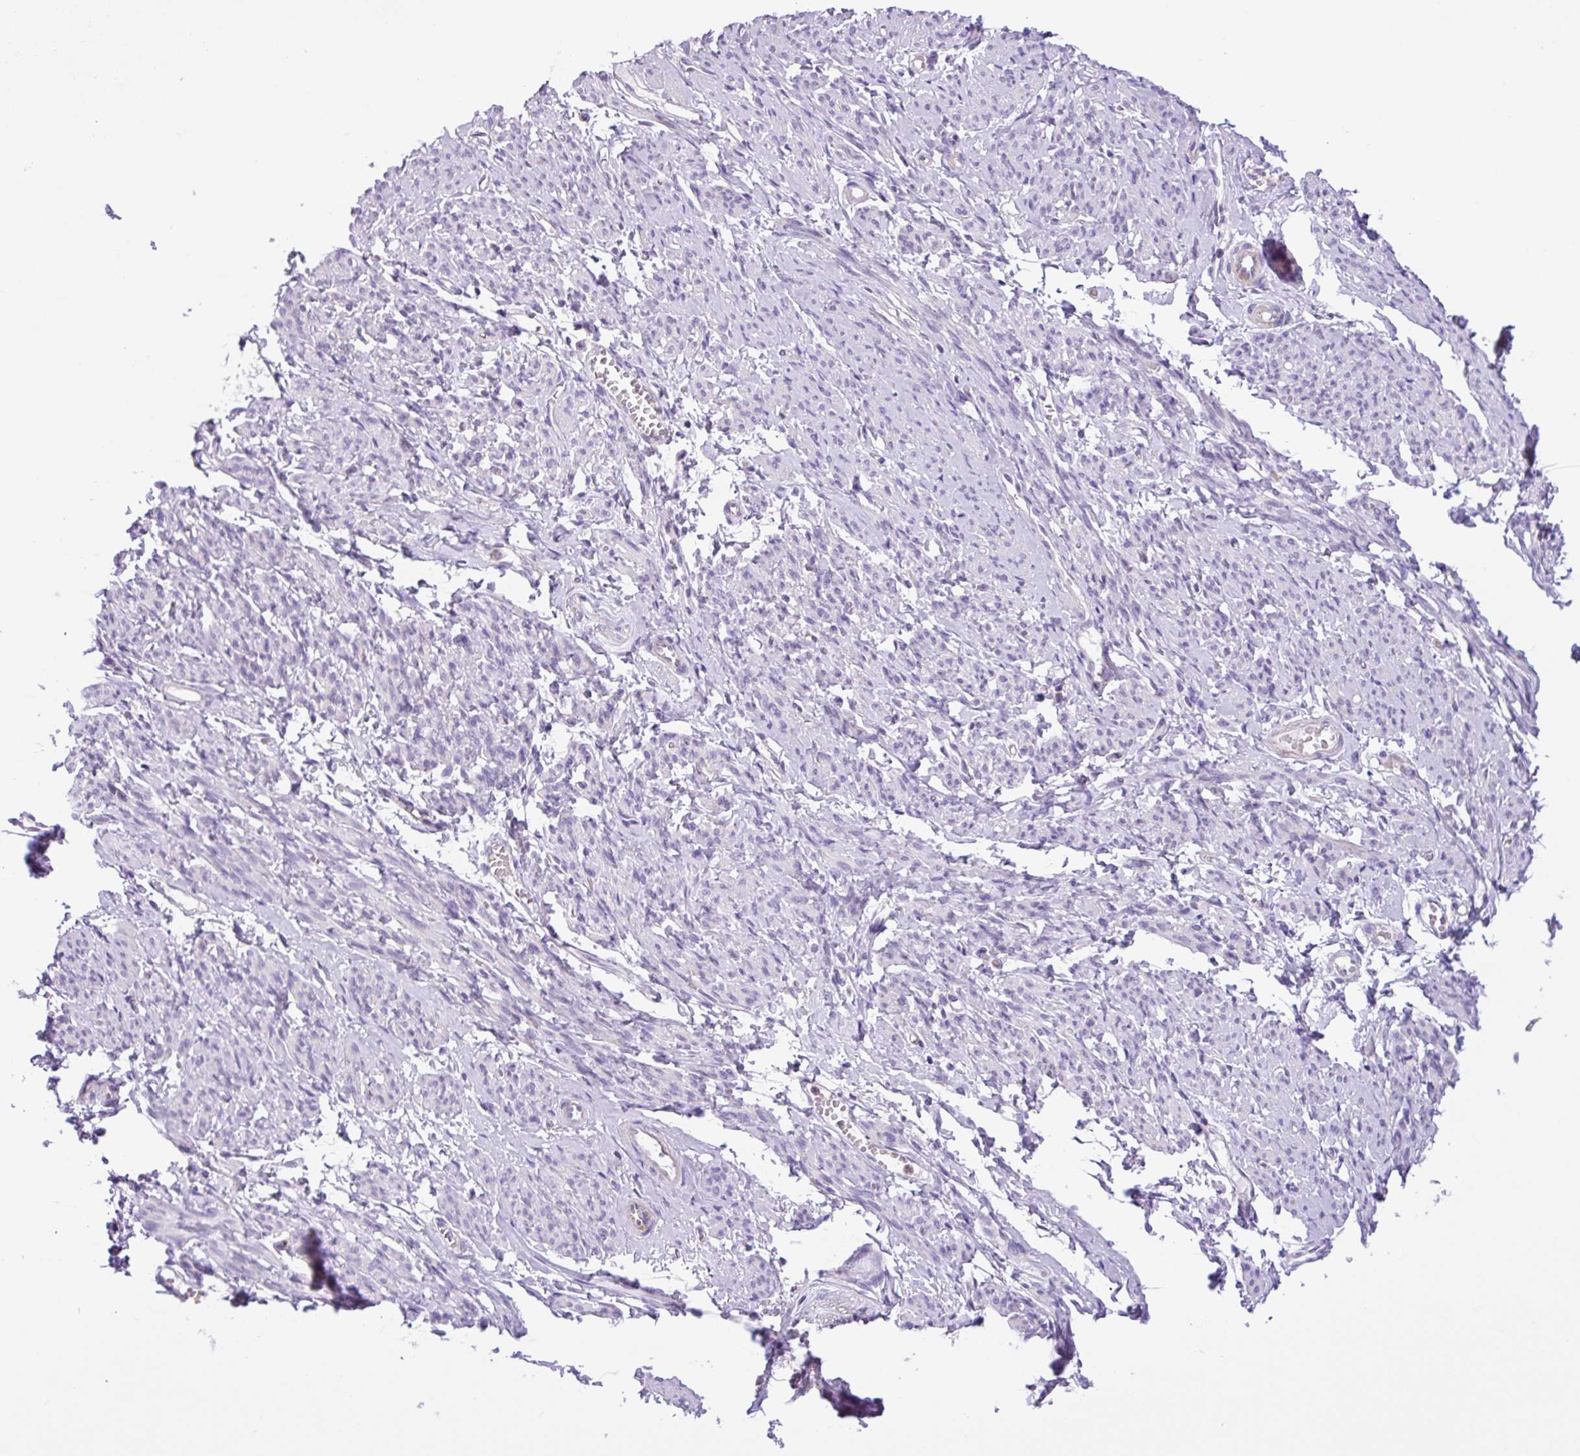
{"staining": {"intensity": "negative", "quantity": "none", "location": "none"}, "tissue": "smooth muscle", "cell_type": "Smooth muscle cells", "image_type": "normal", "snomed": [{"axis": "morphology", "description": "Normal tissue, NOS"}, {"axis": "topography", "description": "Smooth muscle"}], "caption": "This is a micrograph of immunohistochemistry staining of unremarkable smooth muscle, which shows no positivity in smooth muscle cells. The staining was performed using DAB to visualize the protein expression in brown, while the nuclei were stained in blue with hematoxylin (Magnification: 20x).", "gene": "TONSL", "patient": {"sex": "female", "age": 65}}